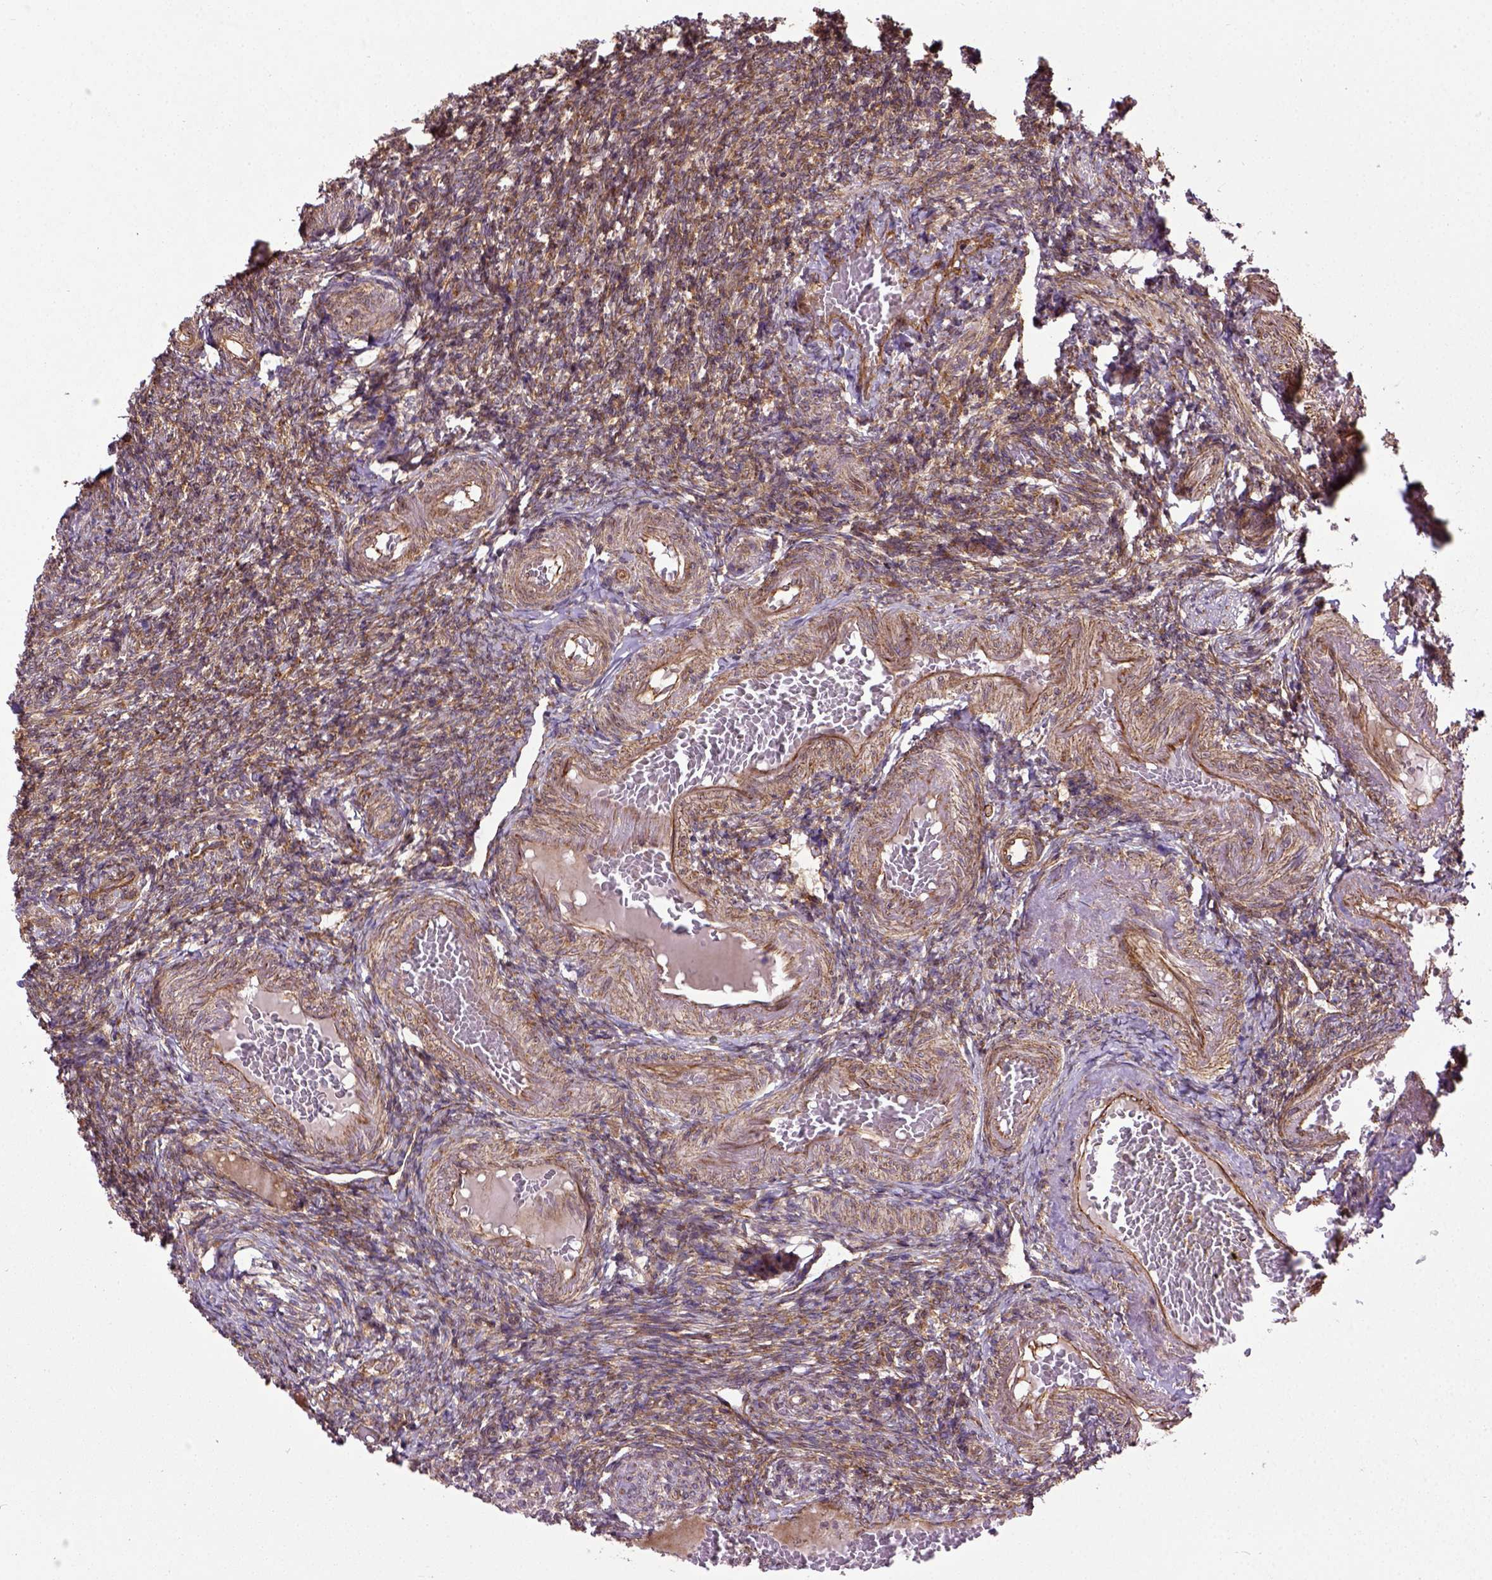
{"staining": {"intensity": "weak", "quantity": ">75%", "location": "cytoplasmic/membranous"}, "tissue": "ovary", "cell_type": "Follicle cells", "image_type": "normal", "snomed": [{"axis": "morphology", "description": "Normal tissue, NOS"}, {"axis": "topography", "description": "Ovary"}], "caption": "IHC micrograph of normal ovary: ovary stained using immunohistochemistry (IHC) demonstrates low levels of weak protein expression localized specifically in the cytoplasmic/membranous of follicle cells, appearing as a cytoplasmic/membranous brown color.", "gene": "CAPRIN1", "patient": {"sex": "female", "age": 39}}